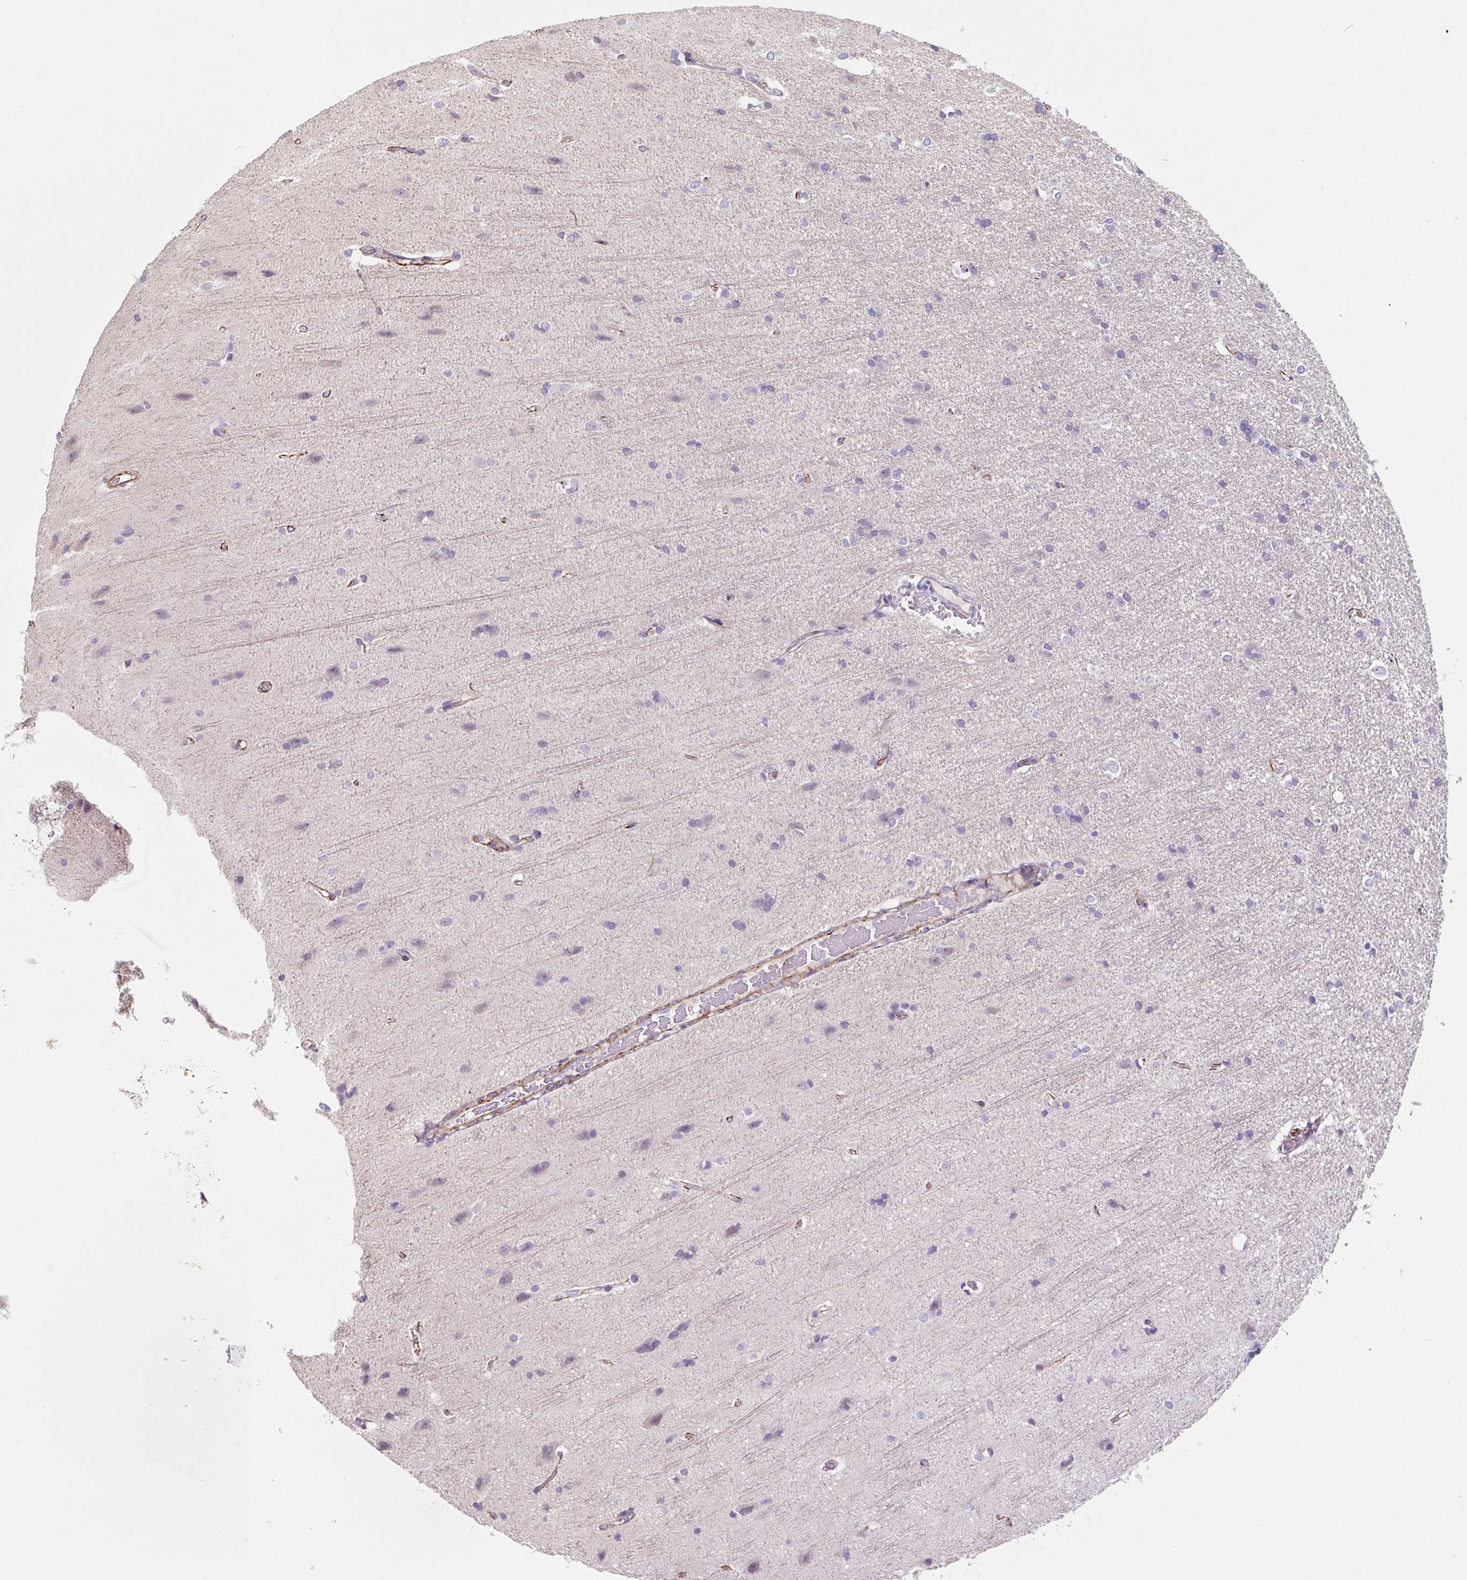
{"staining": {"intensity": "negative", "quantity": "none", "location": "none"}, "tissue": "cerebral cortex", "cell_type": "Endothelial cells", "image_type": "normal", "snomed": [{"axis": "morphology", "description": "Normal tissue, NOS"}, {"axis": "topography", "description": "Cerebral cortex"}], "caption": "DAB (3,3'-diaminobenzidine) immunohistochemical staining of normal cerebral cortex displays no significant positivity in endothelial cells.", "gene": "CCL25", "patient": {"sex": "male", "age": 37}}